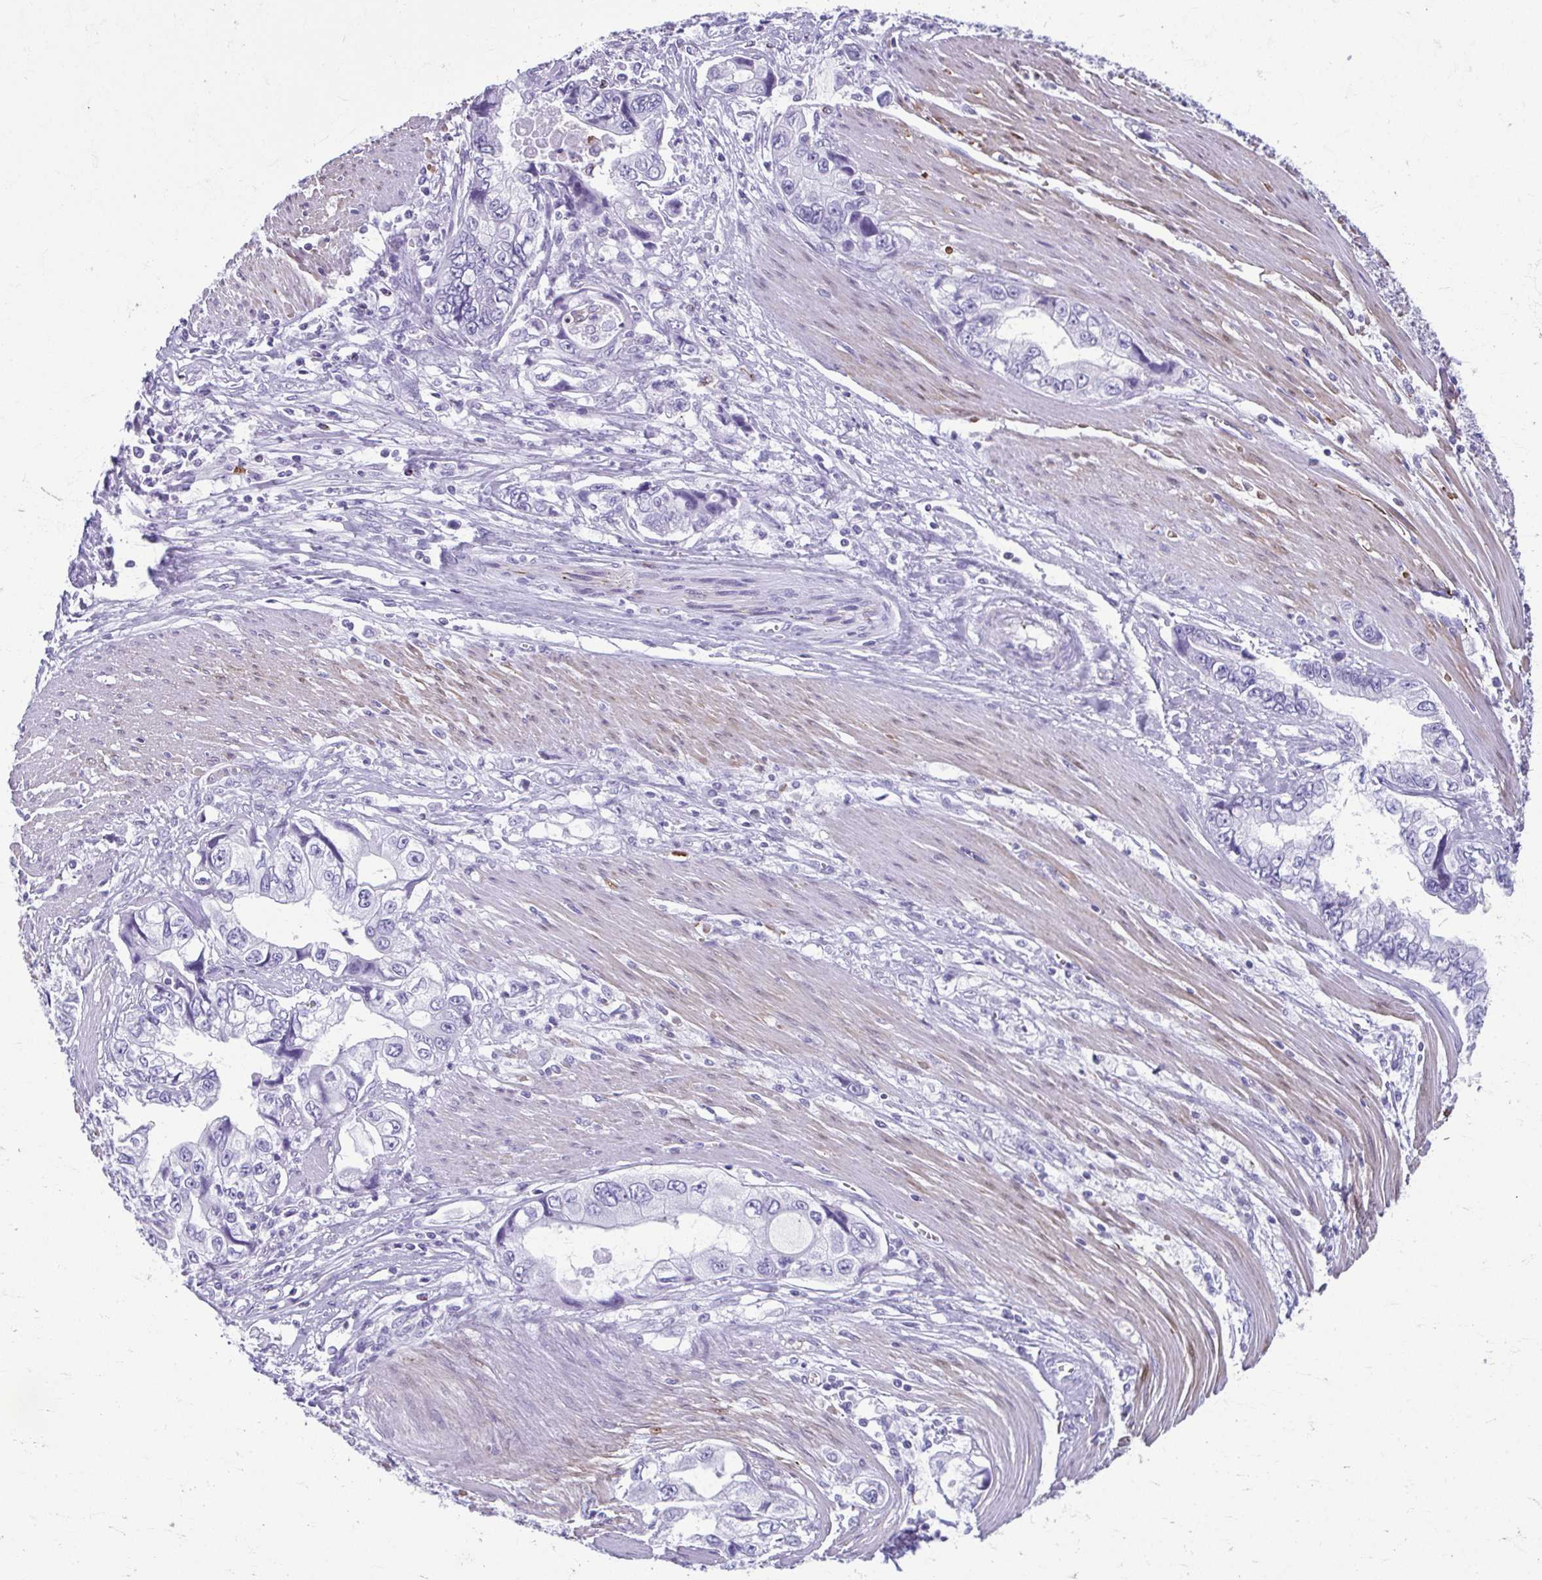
{"staining": {"intensity": "negative", "quantity": "none", "location": "none"}, "tissue": "stomach cancer", "cell_type": "Tumor cells", "image_type": "cancer", "snomed": [{"axis": "morphology", "description": "Adenocarcinoma, NOS"}, {"axis": "topography", "description": "Pancreas"}, {"axis": "topography", "description": "Stomach, upper"}], "caption": "Histopathology image shows no significant protein positivity in tumor cells of stomach adenocarcinoma.", "gene": "TCEAL3", "patient": {"sex": "male", "age": 77}}